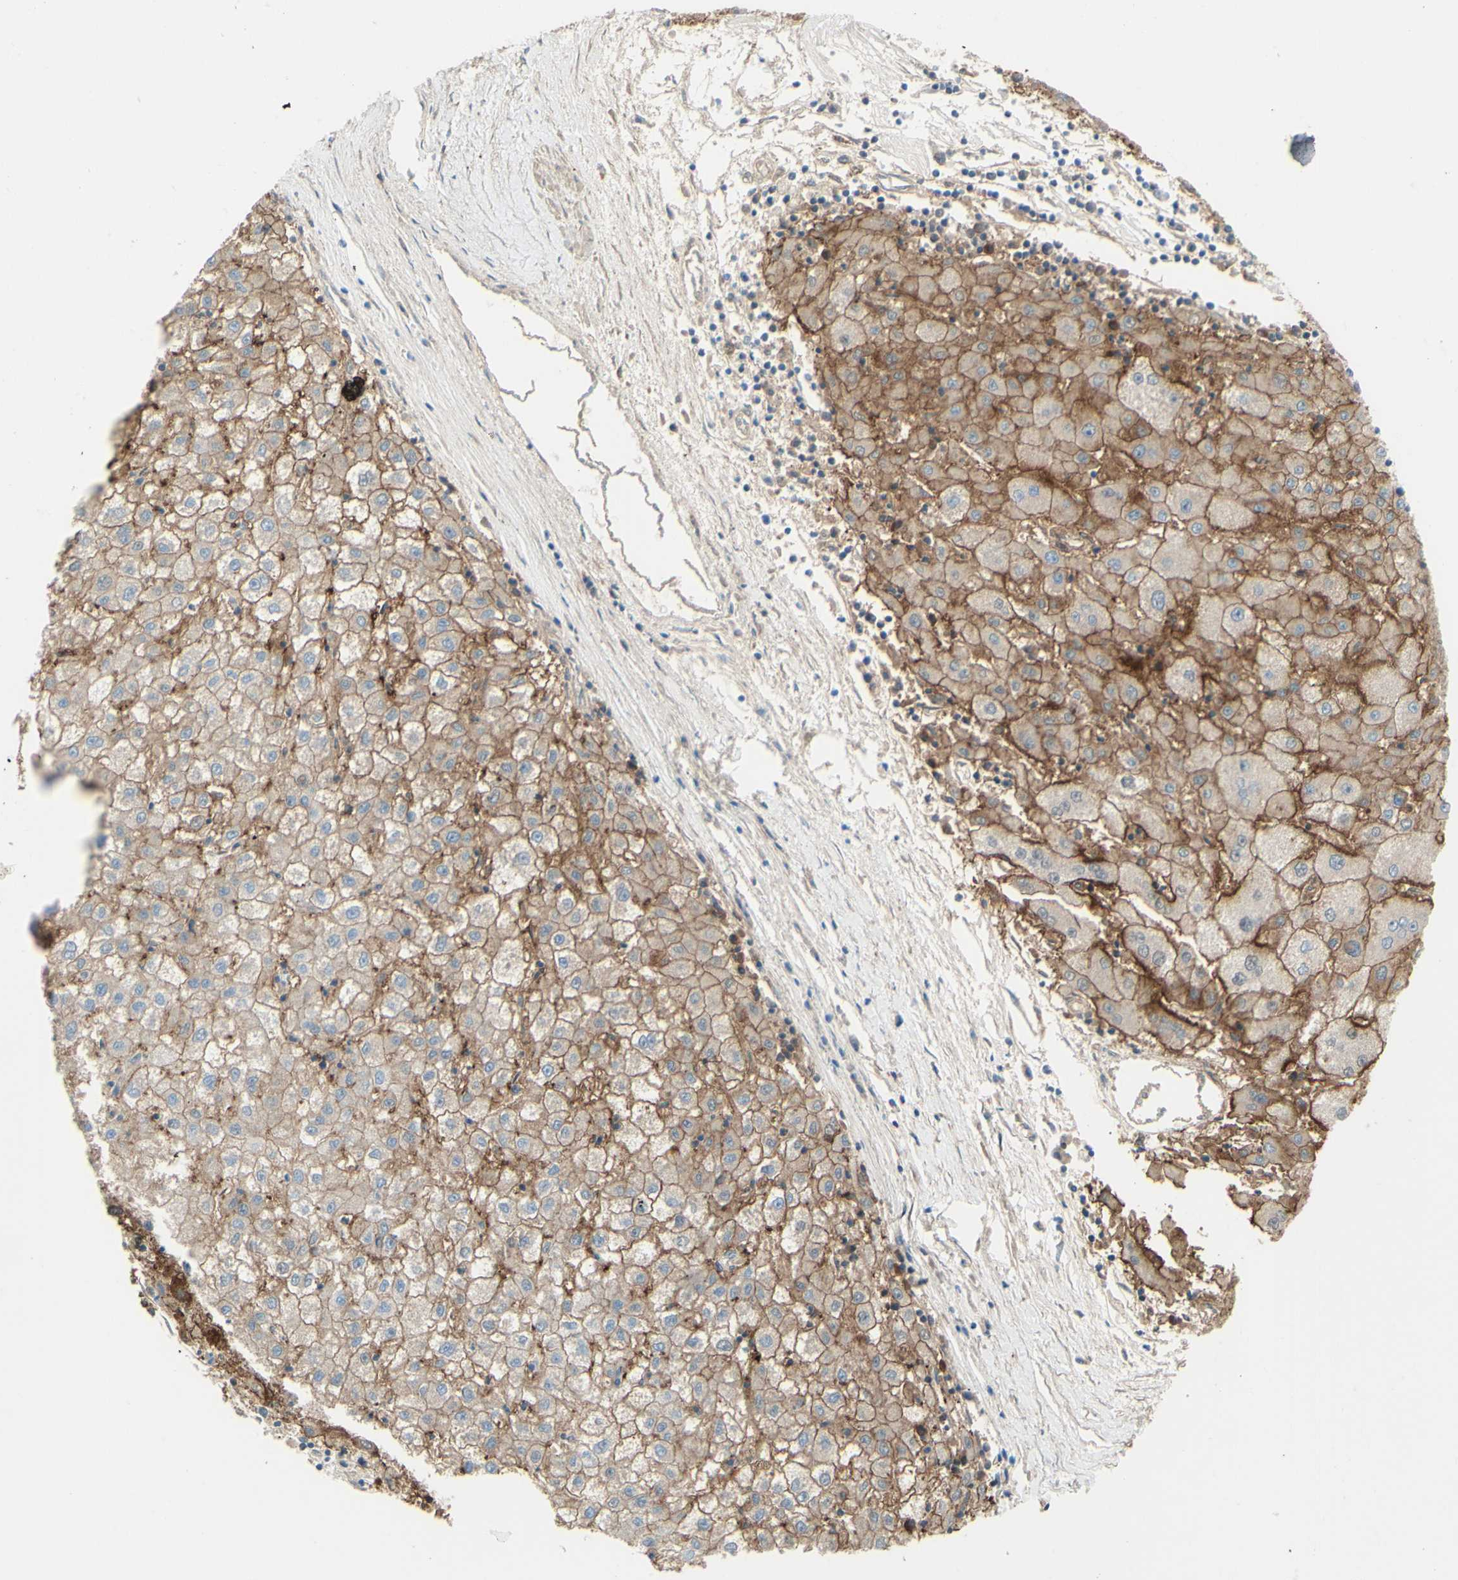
{"staining": {"intensity": "moderate", "quantity": ">75%", "location": "cytoplasmic/membranous"}, "tissue": "liver cancer", "cell_type": "Tumor cells", "image_type": "cancer", "snomed": [{"axis": "morphology", "description": "Carcinoma, Hepatocellular, NOS"}, {"axis": "topography", "description": "Liver"}], "caption": "Immunohistochemistry (IHC) staining of liver hepatocellular carcinoma, which exhibits medium levels of moderate cytoplasmic/membranous staining in approximately >75% of tumor cells indicating moderate cytoplasmic/membranous protein expression. The staining was performed using DAB (brown) for protein detection and nuclei were counterstained in hematoxylin (blue).", "gene": "ALCAM", "patient": {"sex": "male", "age": 72}}